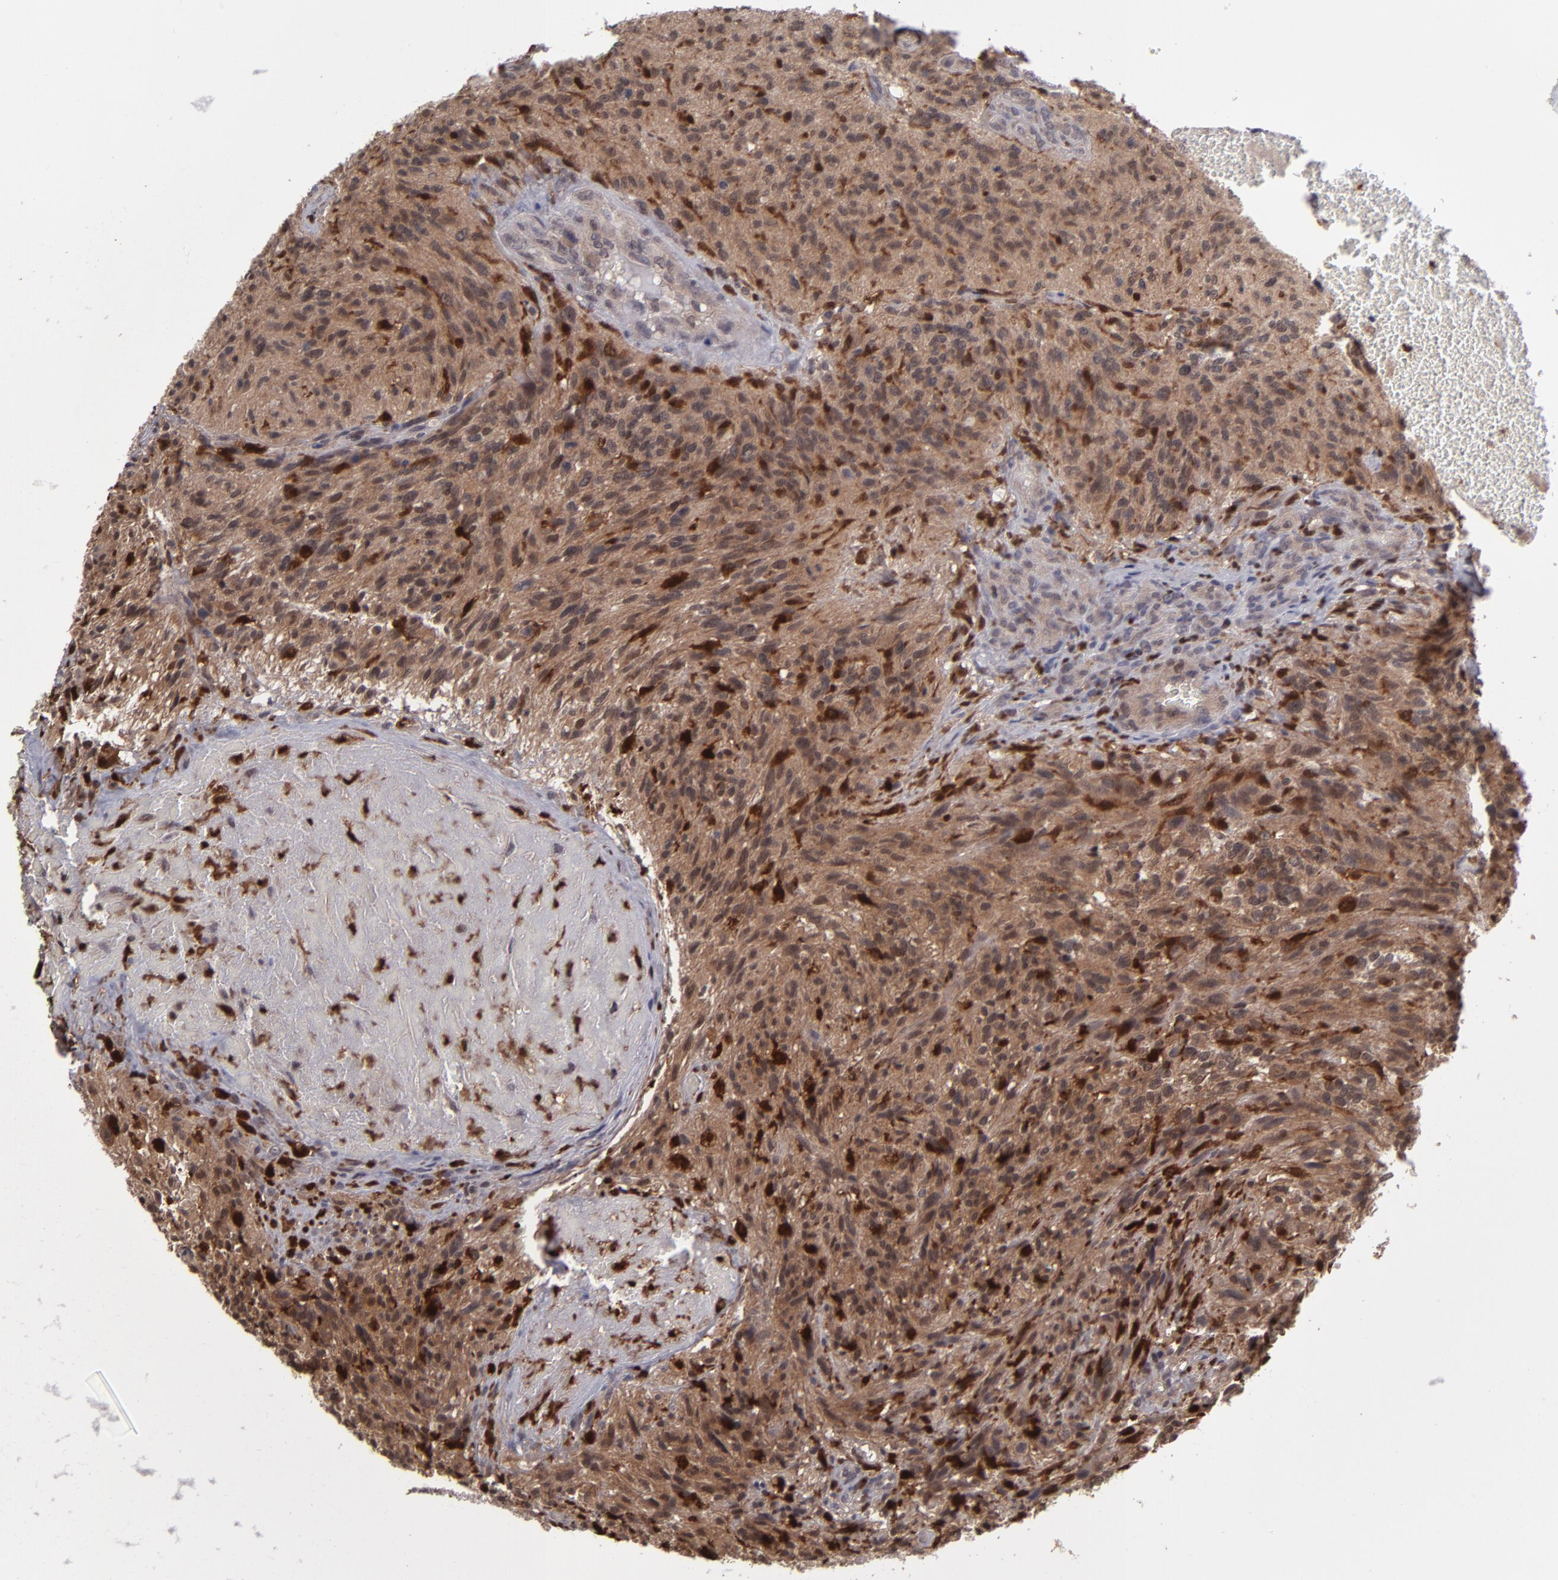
{"staining": {"intensity": "moderate", "quantity": "25%-75%", "location": "cytoplasmic/membranous,nuclear"}, "tissue": "glioma", "cell_type": "Tumor cells", "image_type": "cancer", "snomed": [{"axis": "morphology", "description": "Normal tissue, NOS"}, {"axis": "morphology", "description": "Glioma, malignant, High grade"}, {"axis": "topography", "description": "Cerebral cortex"}], "caption": "Immunohistochemistry staining of glioma, which shows medium levels of moderate cytoplasmic/membranous and nuclear expression in about 25%-75% of tumor cells indicating moderate cytoplasmic/membranous and nuclear protein positivity. The staining was performed using DAB (brown) for protein detection and nuclei were counterstained in hematoxylin (blue).", "gene": "GRB2", "patient": {"sex": "male", "age": 75}}